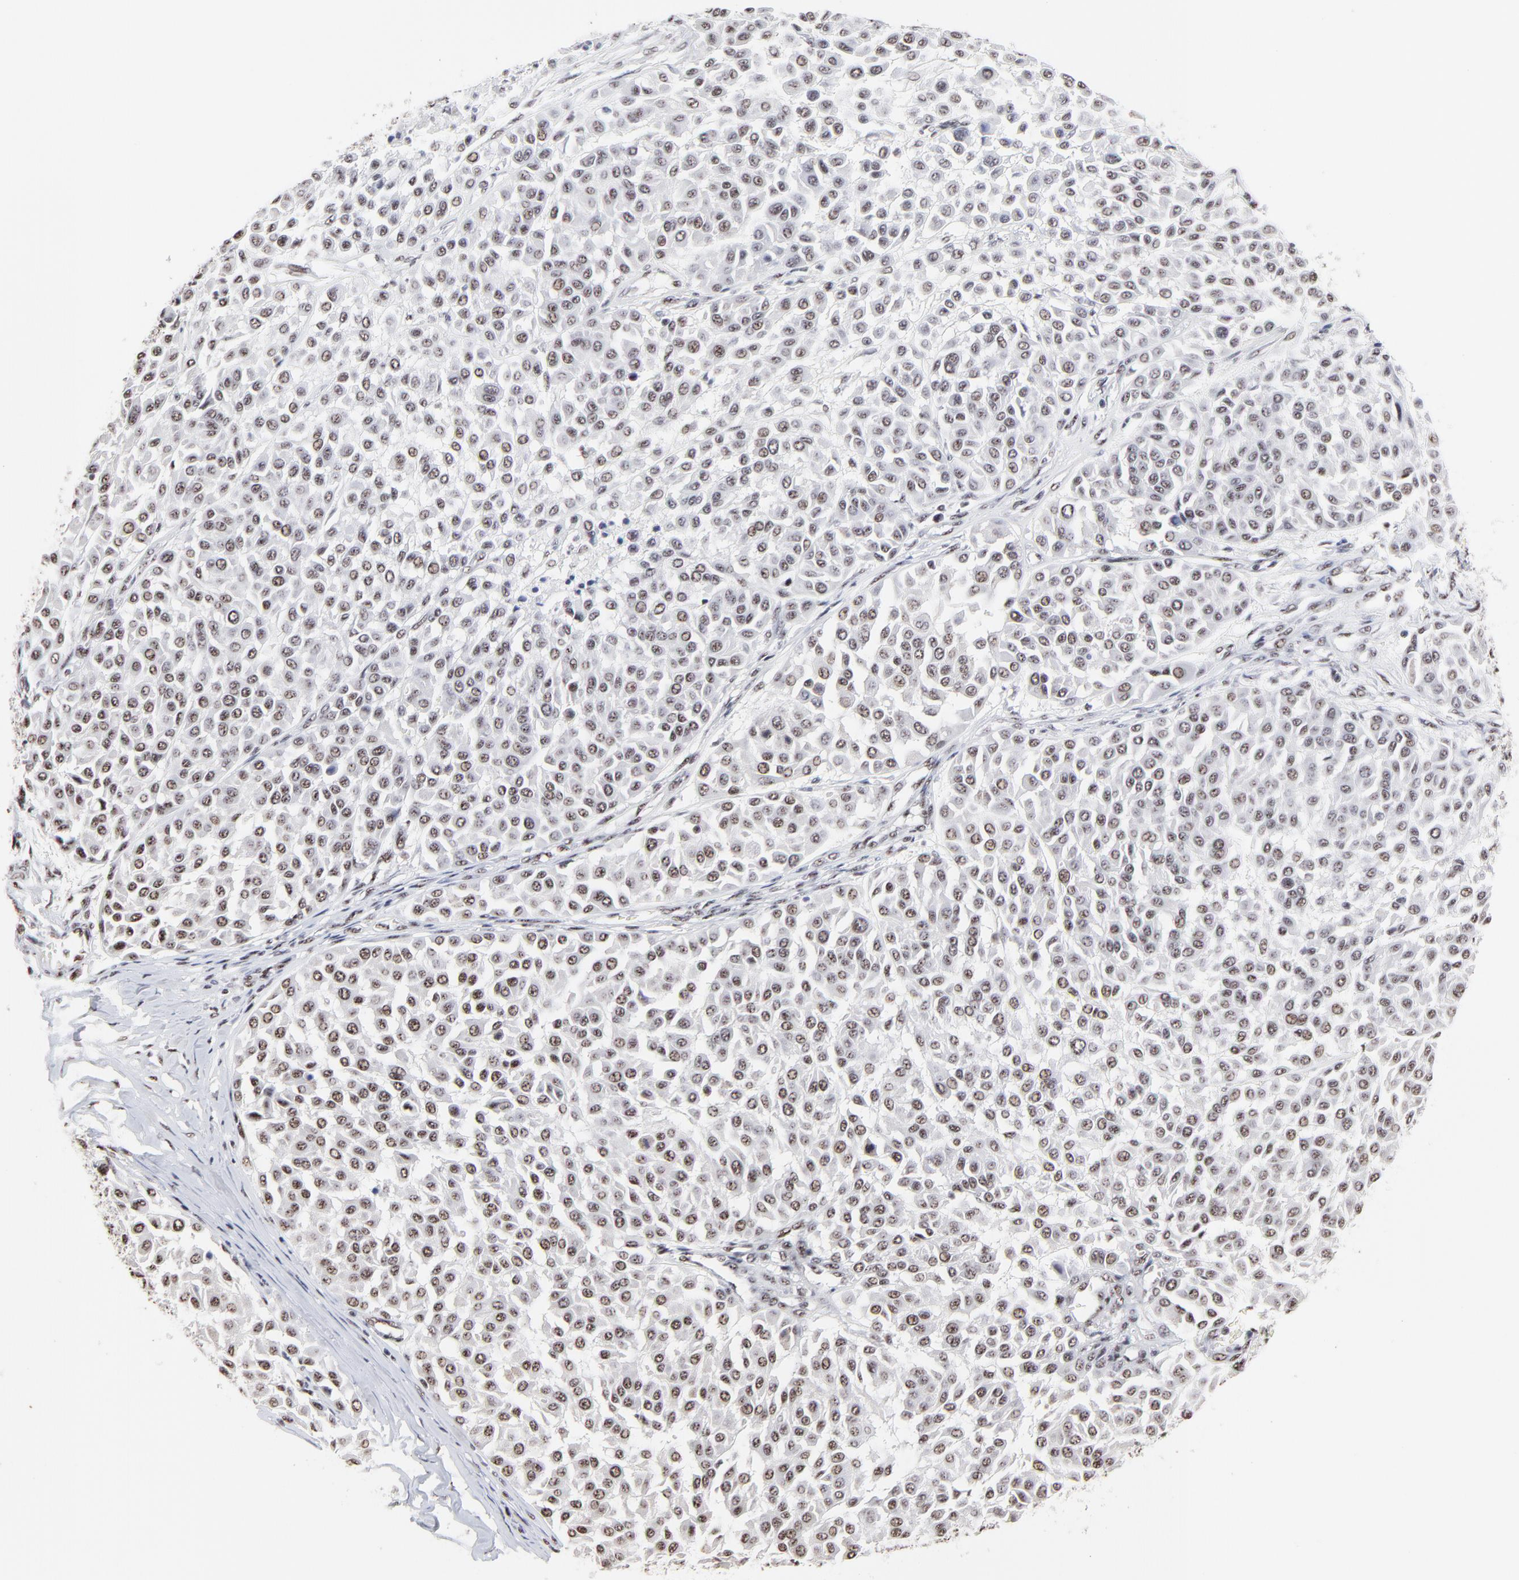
{"staining": {"intensity": "weak", "quantity": ">75%", "location": "nuclear"}, "tissue": "melanoma", "cell_type": "Tumor cells", "image_type": "cancer", "snomed": [{"axis": "morphology", "description": "Malignant melanoma, Metastatic site"}, {"axis": "topography", "description": "Soft tissue"}], "caption": "Weak nuclear protein positivity is identified in approximately >75% of tumor cells in malignant melanoma (metastatic site).", "gene": "MBD4", "patient": {"sex": "male", "age": 41}}